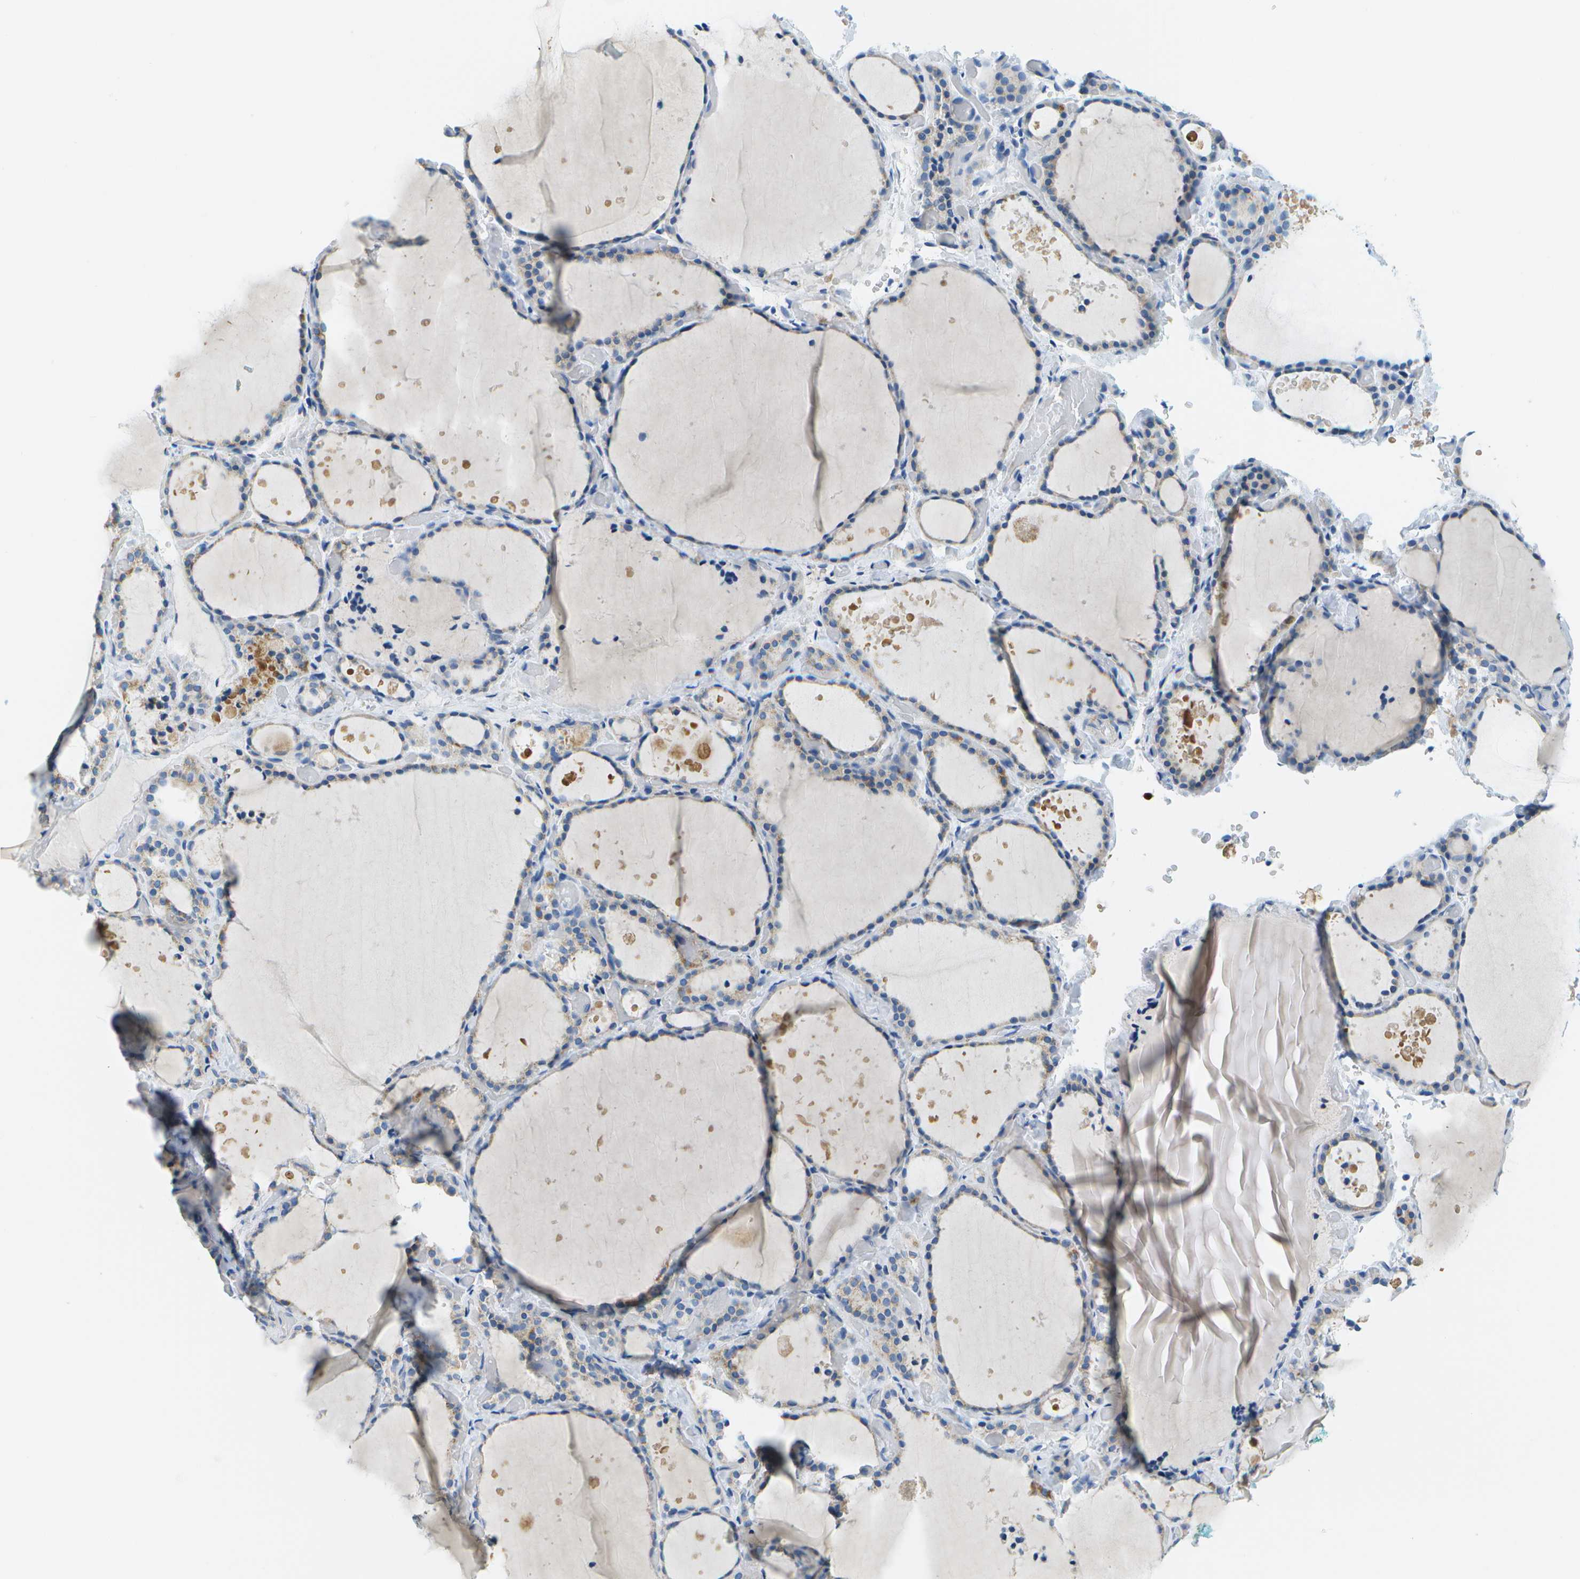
{"staining": {"intensity": "weak", "quantity": "<25%", "location": "cytoplasmic/membranous"}, "tissue": "thyroid gland", "cell_type": "Glandular cells", "image_type": "normal", "snomed": [{"axis": "morphology", "description": "Normal tissue, NOS"}, {"axis": "topography", "description": "Thyroid gland"}], "caption": "IHC micrograph of benign thyroid gland: human thyroid gland stained with DAB demonstrates no significant protein staining in glandular cells. The staining was performed using DAB to visualize the protein expression in brown, while the nuclei were stained in blue with hematoxylin (Magnification: 20x).", "gene": "PTGIS", "patient": {"sex": "female", "age": 44}}